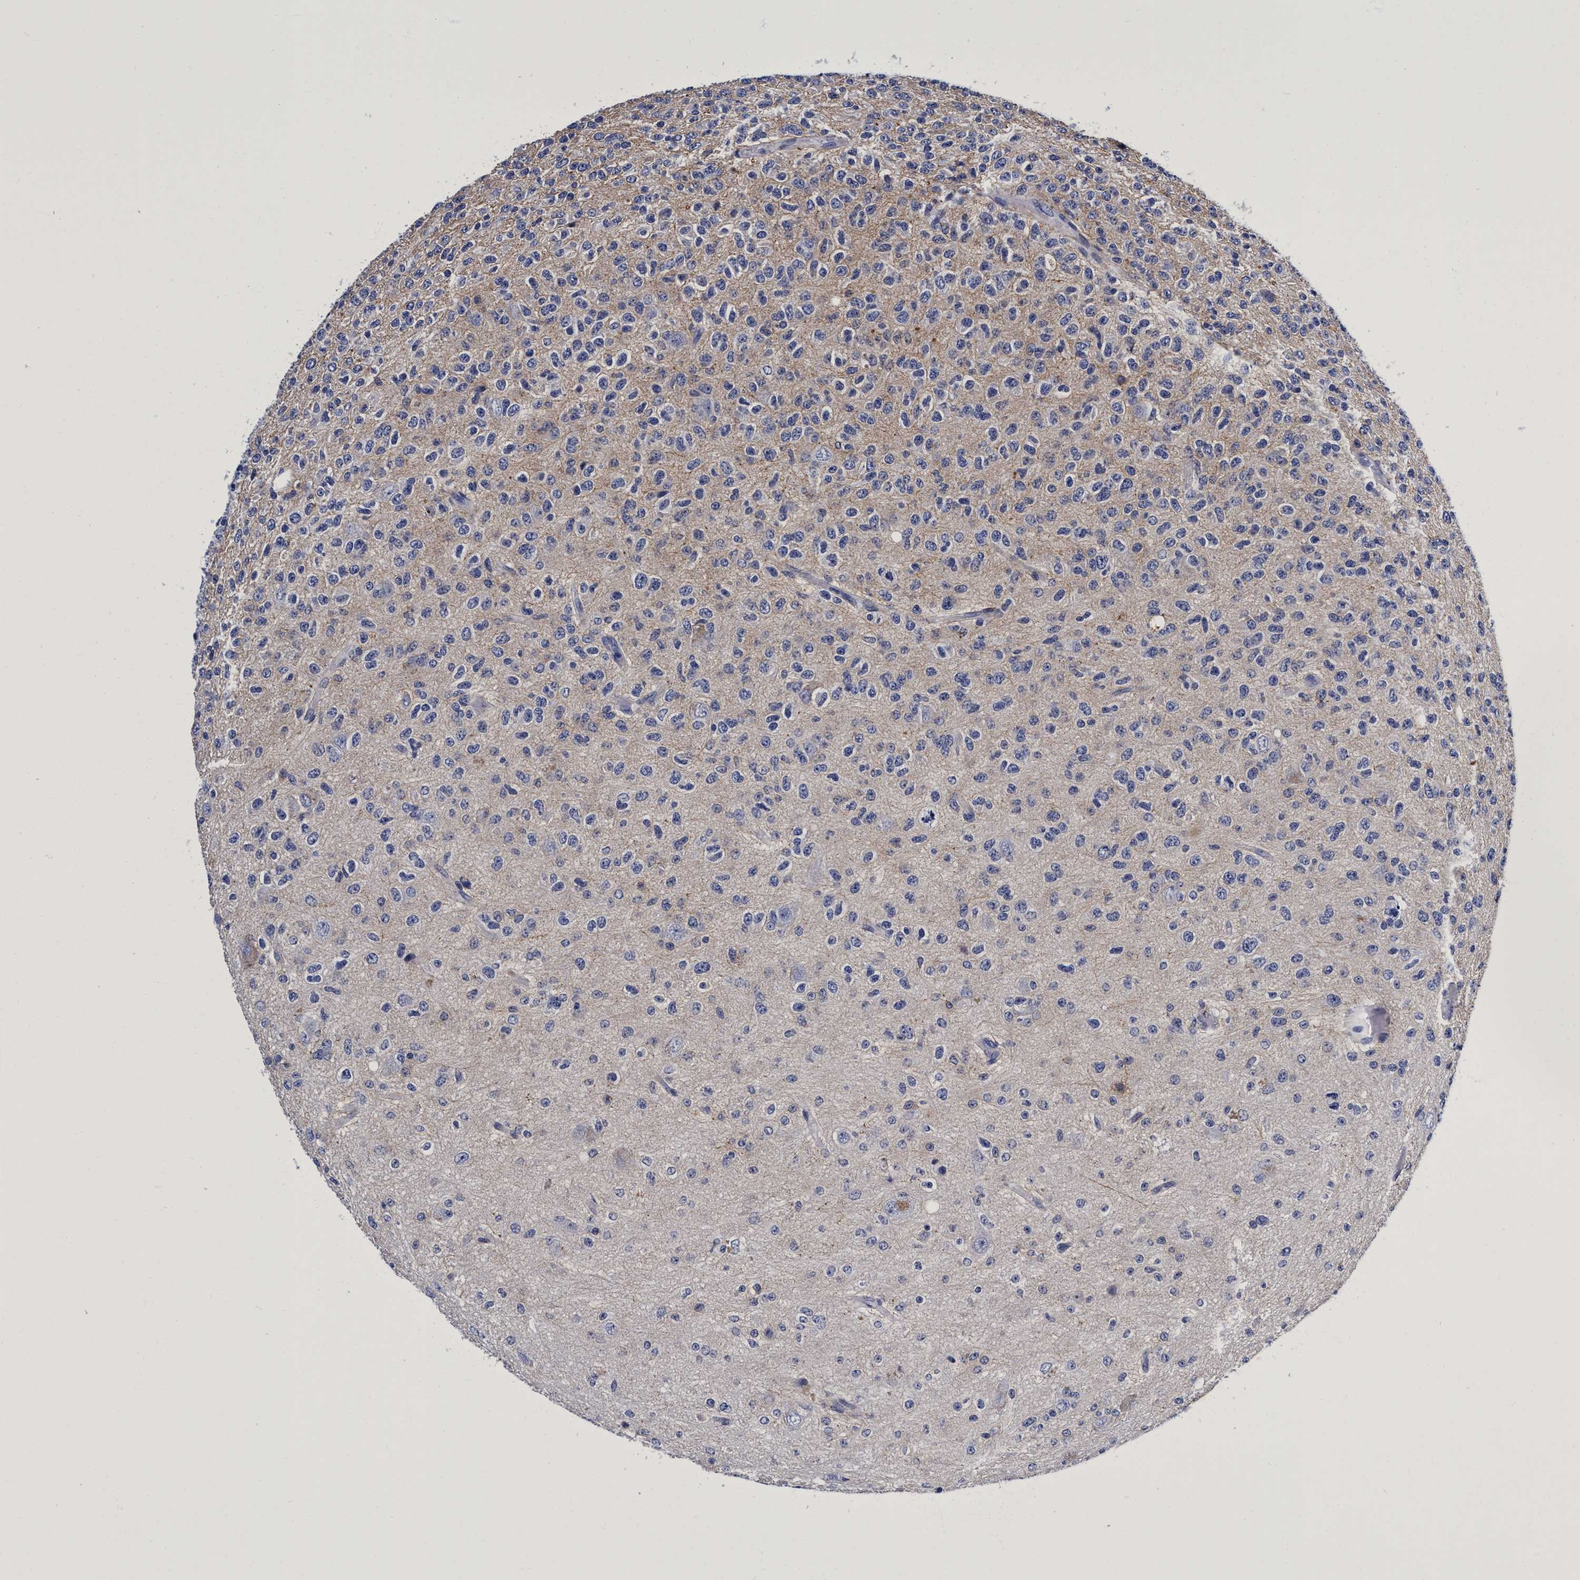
{"staining": {"intensity": "negative", "quantity": "none", "location": "none"}, "tissue": "glioma", "cell_type": "Tumor cells", "image_type": "cancer", "snomed": [{"axis": "morphology", "description": "Glioma, malignant, High grade"}, {"axis": "topography", "description": "pancreas cauda"}], "caption": "The micrograph reveals no staining of tumor cells in glioma.", "gene": "PLPPR1", "patient": {"sex": "male", "age": 60}}